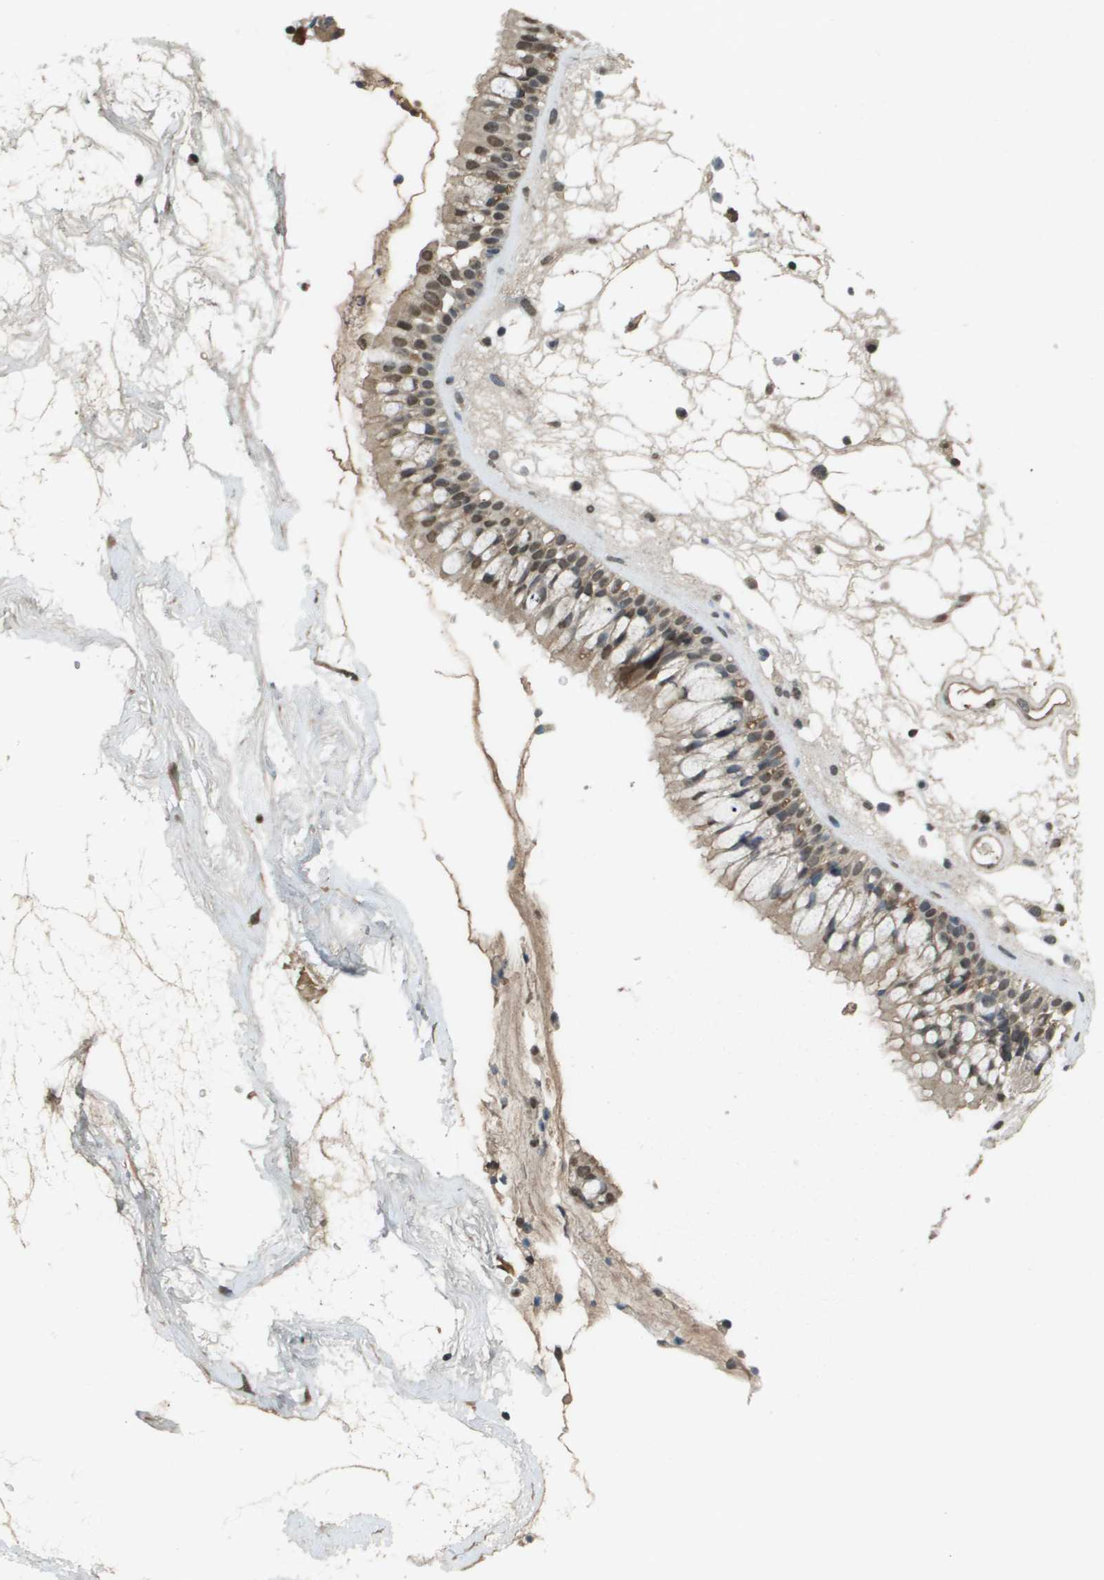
{"staining": {"intensity": "weak", "quantity": "25%-75%", "location": "cytoplasmic/membranous,nuclear"}, "tissue": "nasopharynx", "cell_type": "Respiratory epithelial cells", "image_type": "normal", "snomed": [{"axis": "morphology", "description": "Normal tissue, NOS"}, {"axis": "morphology", "description": "Inflammation, NOS"}, {"axis": "topography", "description": "Nasopharynx"}], "caption": "Weak cytoplasmic/membranous,nuclear staining for a protein is identified in approximately 25%-75% of respiratory epithelial cells of unremarkable nasopharynx using IHC.", "gene": "NDRG2", "patient": {"sex": "male", "age": 48}}